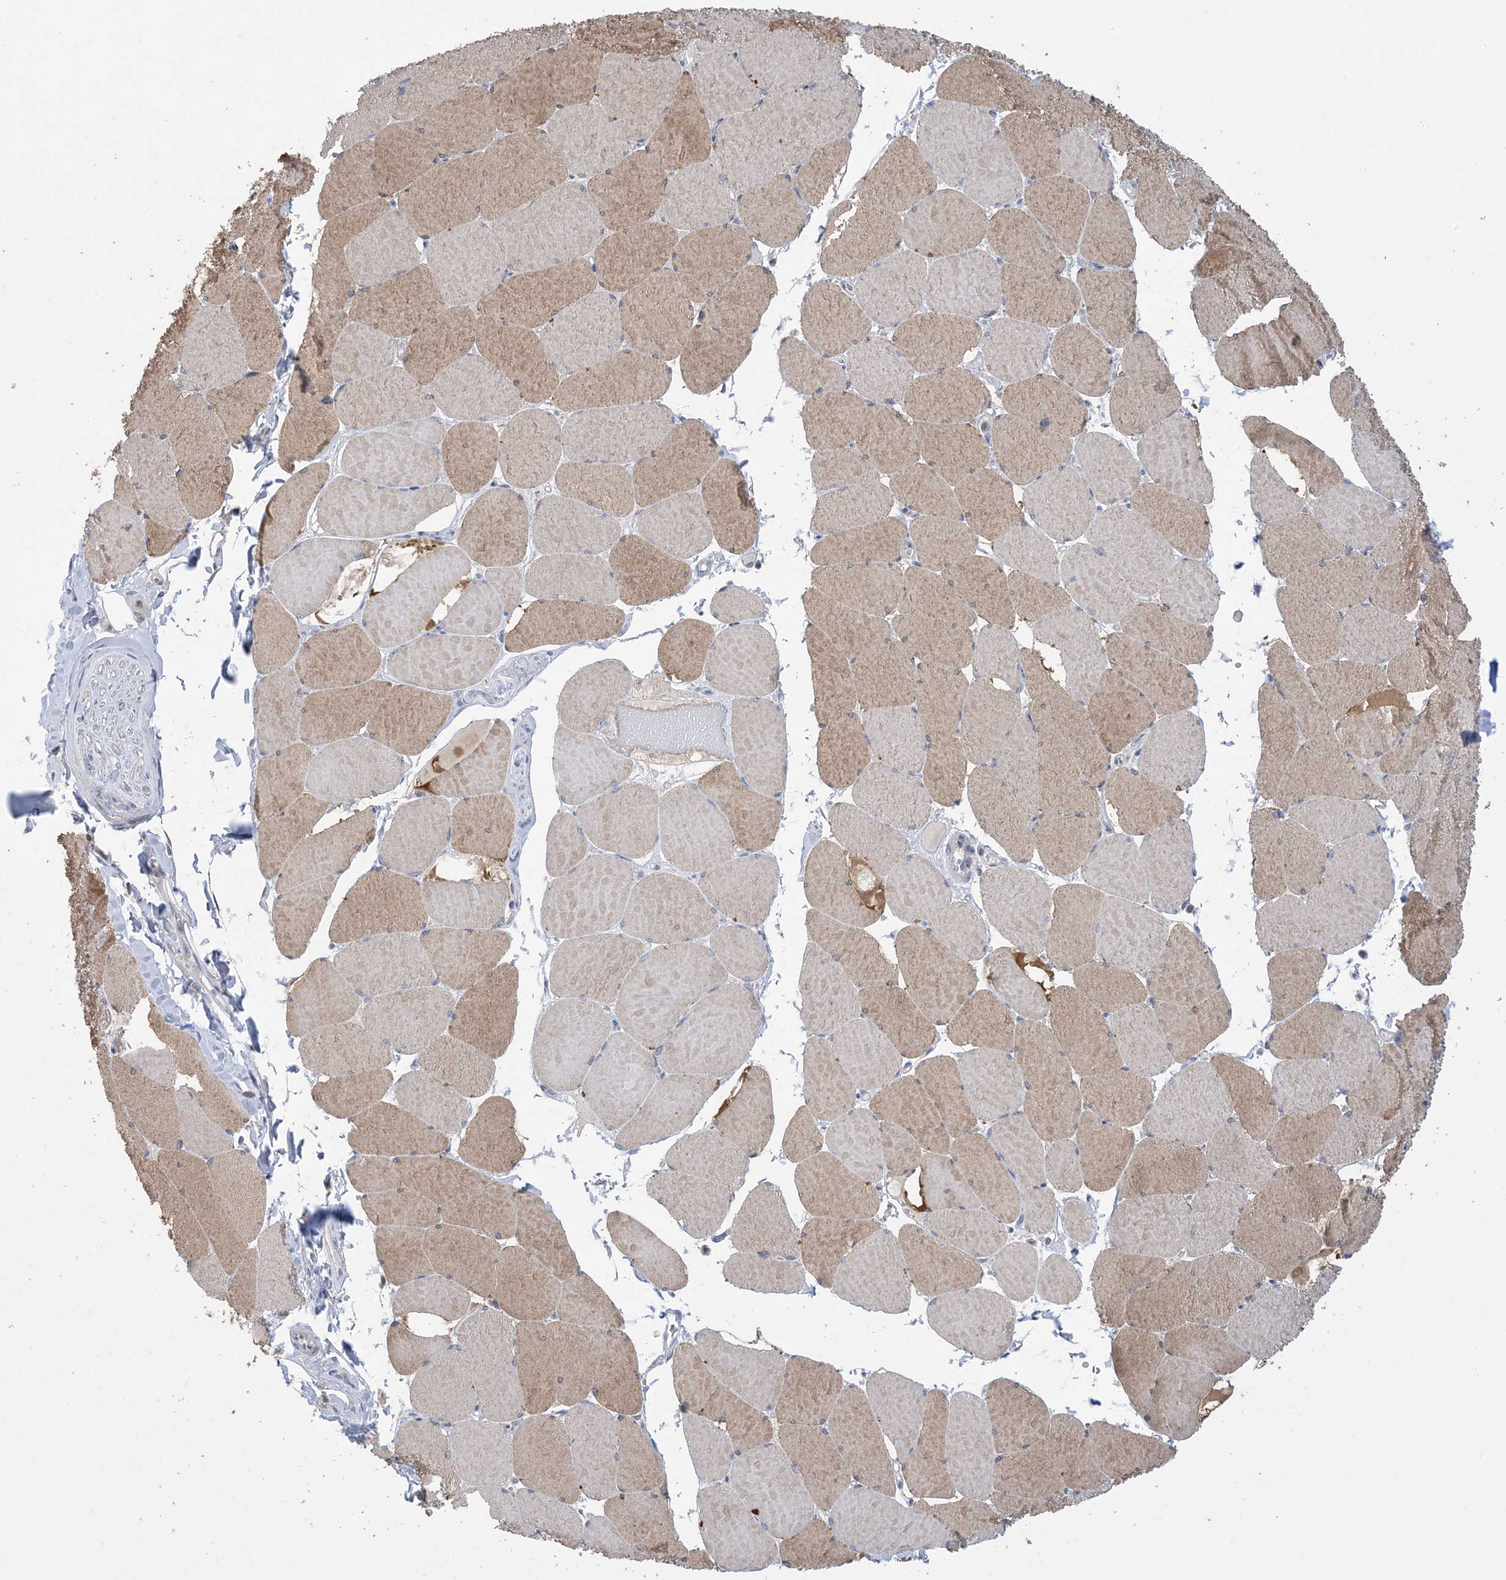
{"staining": {"intensity": "moderate", "quantity": "25%-75%", "location": "cytoplasmic/membranous"}, "tissue": "skeletal muscle", "cell_type": "Myocytes", "image_type": "normal", "snomed": [{"axis": "morphology", "description": "Normal tissue, NOS"}, {"axis": "topography", "description": "Skeletal muscle"}, {"axis": "topography", "description": "Head-Neck"}], "caption": "The histopathology image reveals staining of normal skeletal muscle, revealing moderate cytoplasmic/membranous protein staining (brown color) within myocytes.", "gene": "TTYH1", "patient": {"sex": "male", "age": 66}}